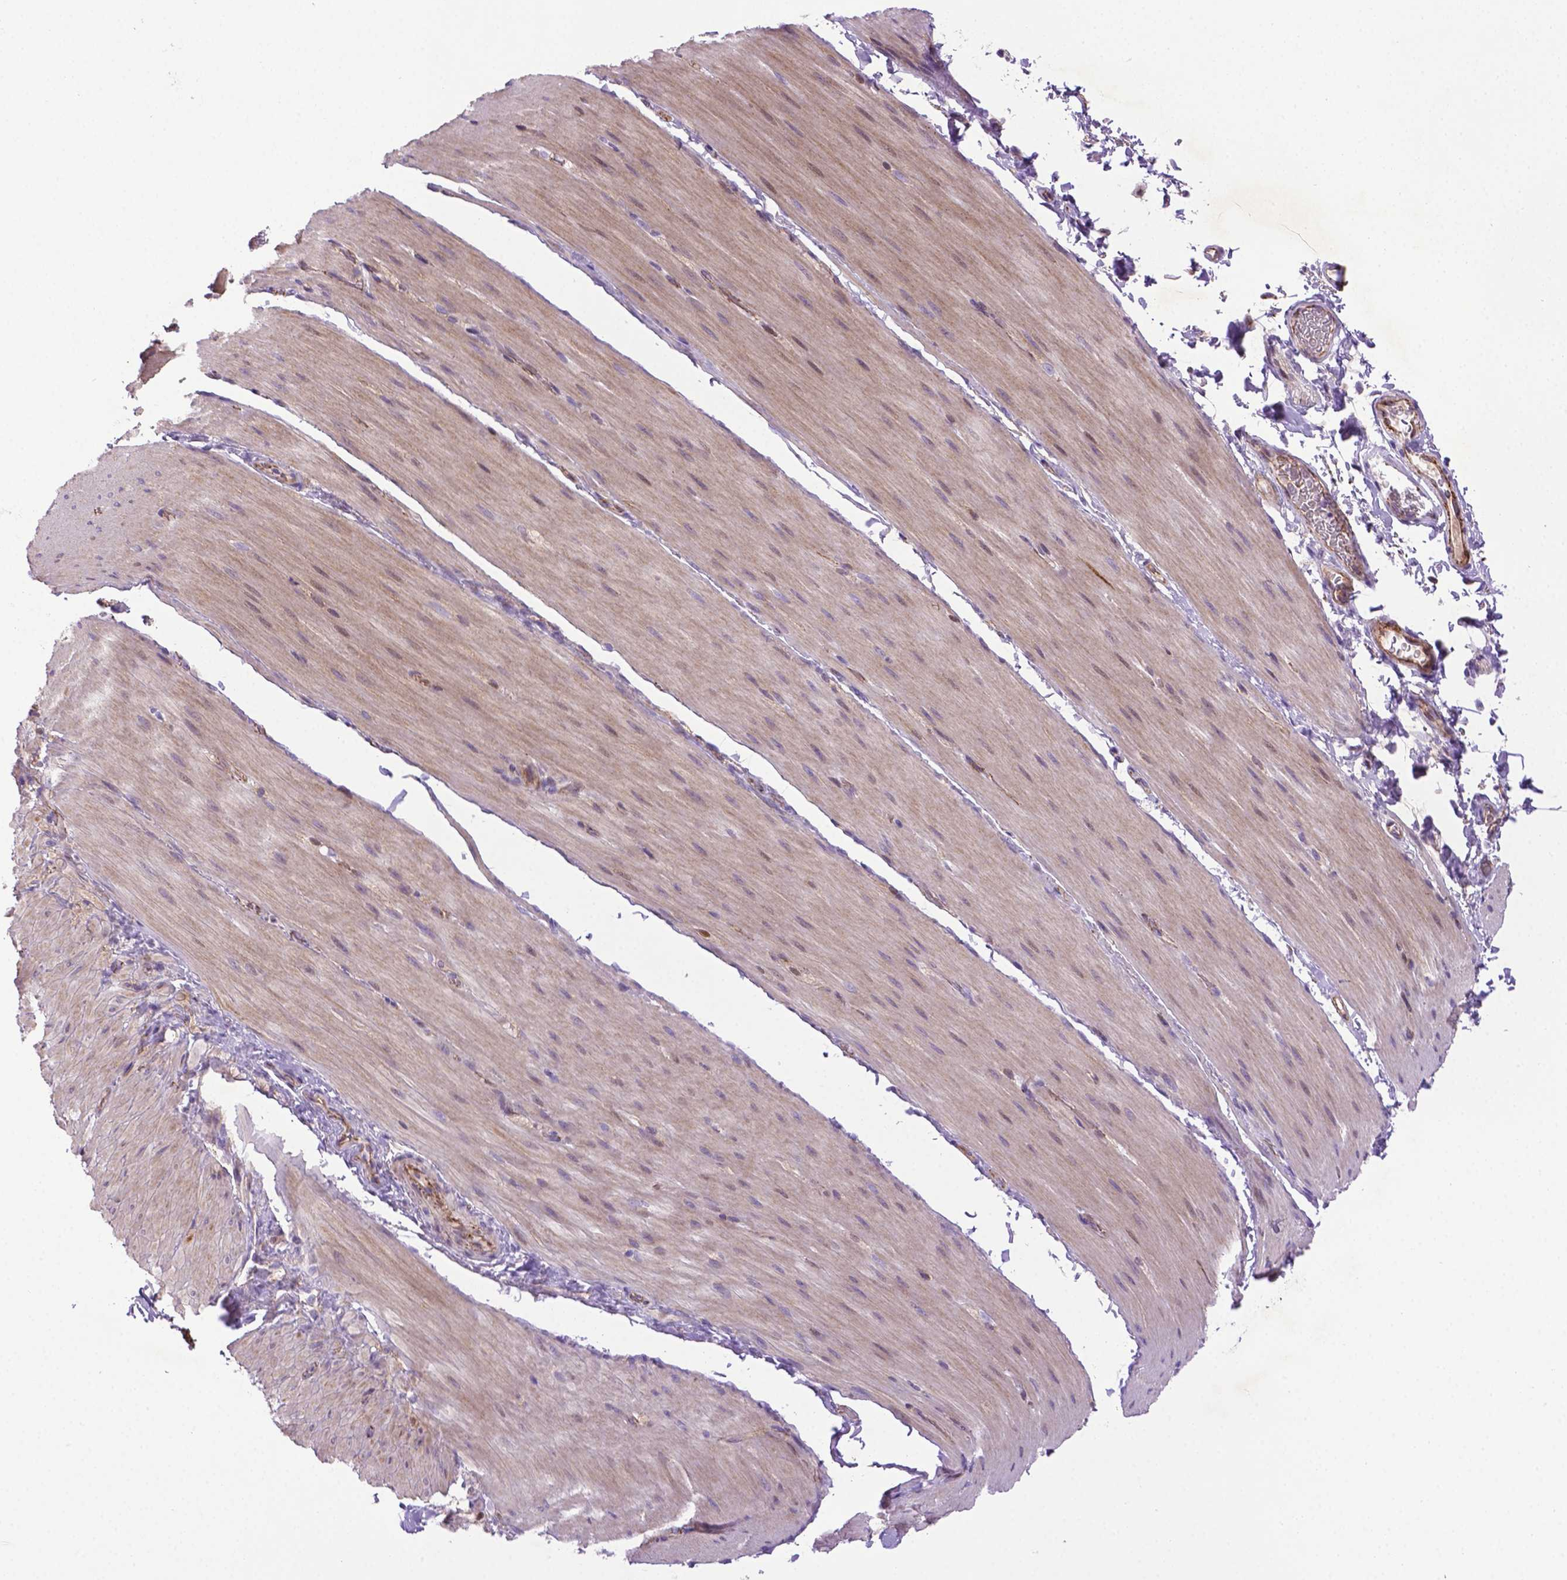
{"staining": {"intensity": "moderate", "quantity": "<25%", "location": "cytoplasmic/membranous"}, "tissue": "smooth muscle", "cell_type": "Smooth muscle cells", "image_type": "normal", "snomed": [{"axis": "morphology", "description": "Normal tissue, NOS"}, {"axis": "topography", "description": "Smooth muscle"}, {"axis": "topography", "description": "Colon"}], "caption": "Immunohistochemistry histopathology image of normal smooth muscle: smooth muscle stained using IHC exhibits low levels of moderate protein expression localized specifically in the cytoplasmic/membranous of smooth muscle cells, appearing as a cytoplasmic/membranous brown color.", "gene": "CCER2", "patient": {"sex": "male", "age": 73}}